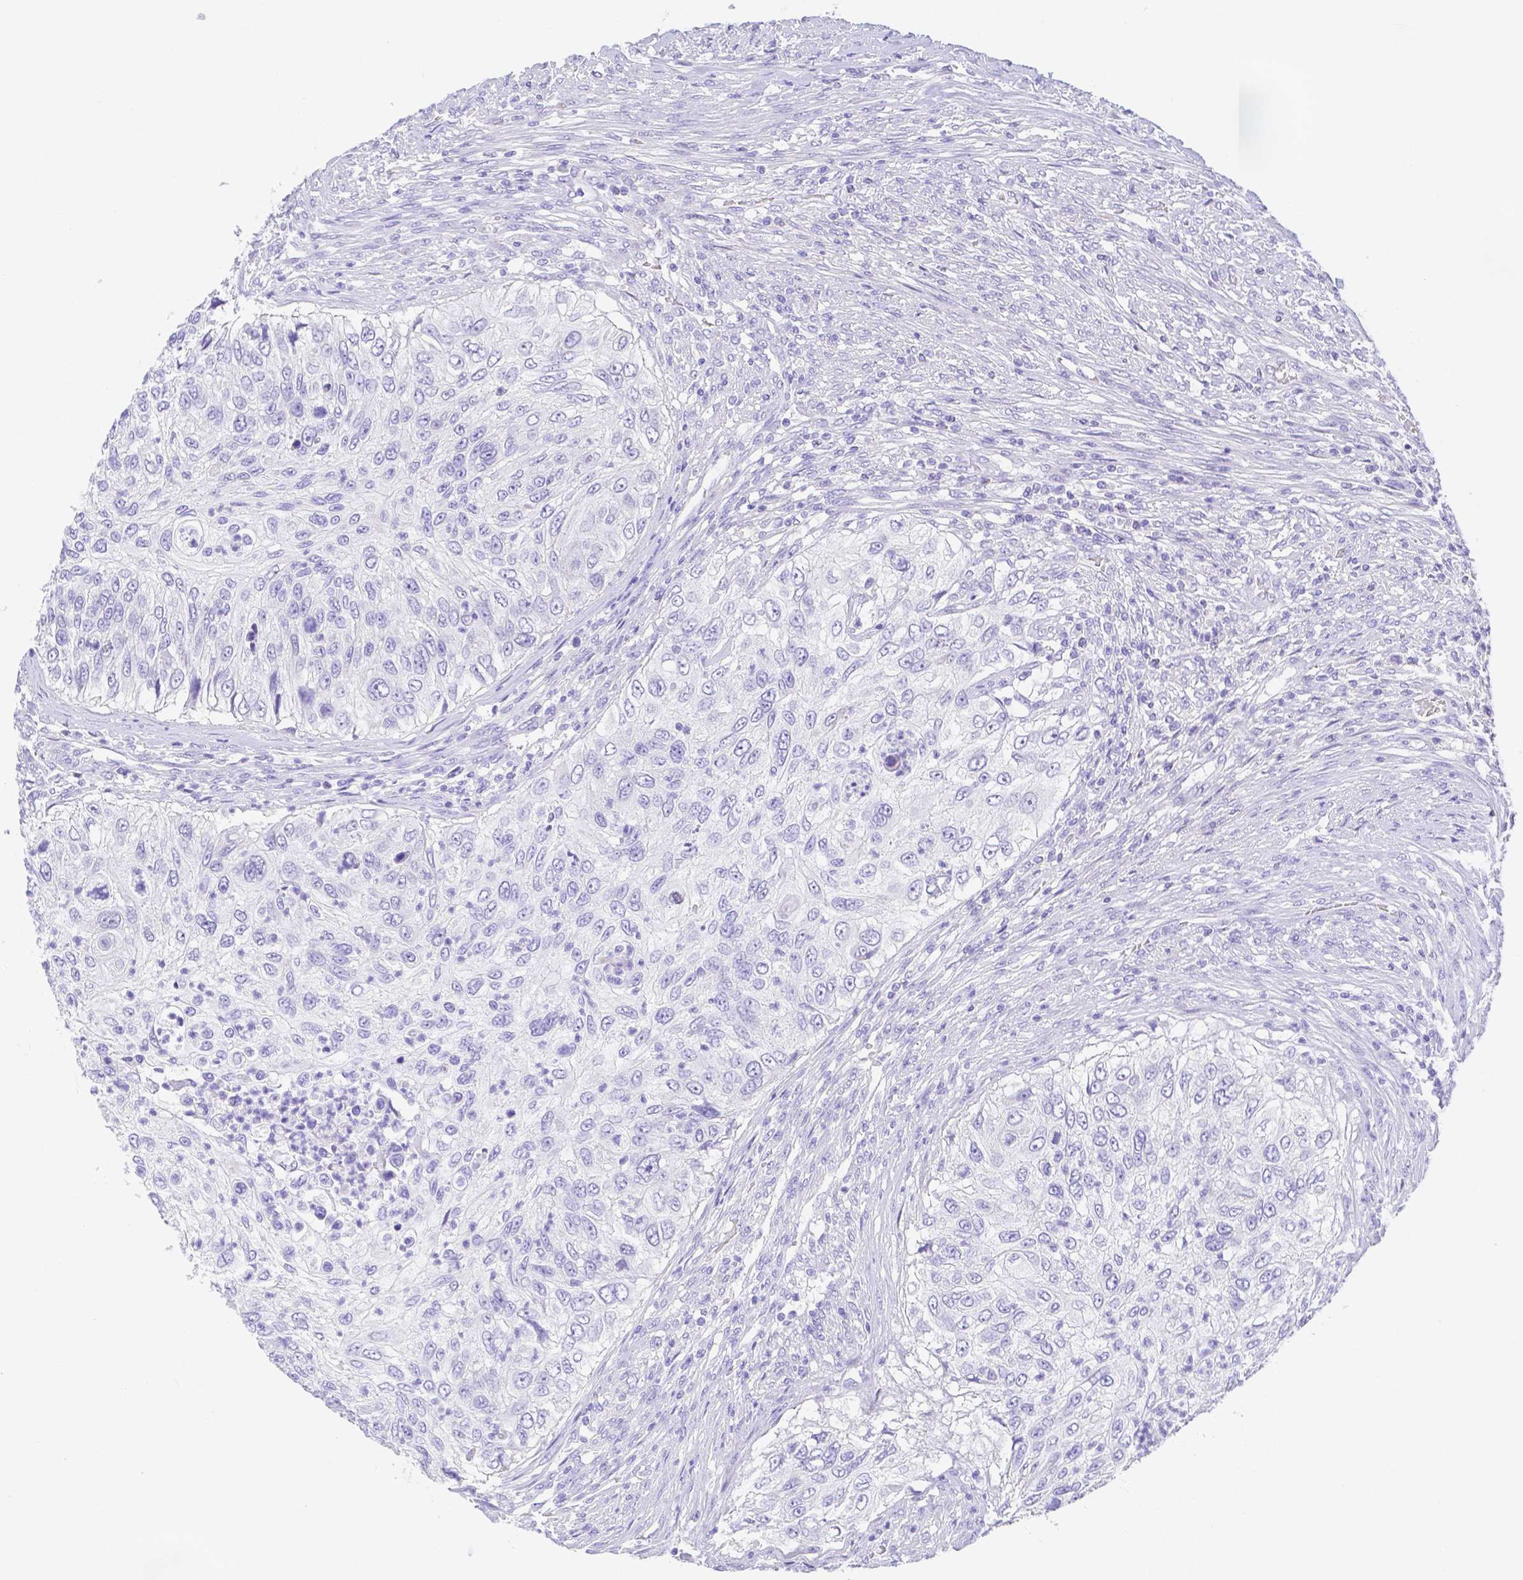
{"staining": {"intensity": "negative", "quantity": "none", "location": "none"}, "tissue": "urothelial cancer", "cell_type": "Tumor cells", "image_type": "cancer", "snomed": [{"axis": "morphology", "description": "Urothelial carcinoma, High grade"}, {"axis": "topography", "description": "Urinary bladder"}], "caption": "Immunohistochemistry of urothelial carcinoma (high-grade) displays no staining in tumor cells.", "gene": "ZG16B", "patient": {"sex": "female", "age": 60}}